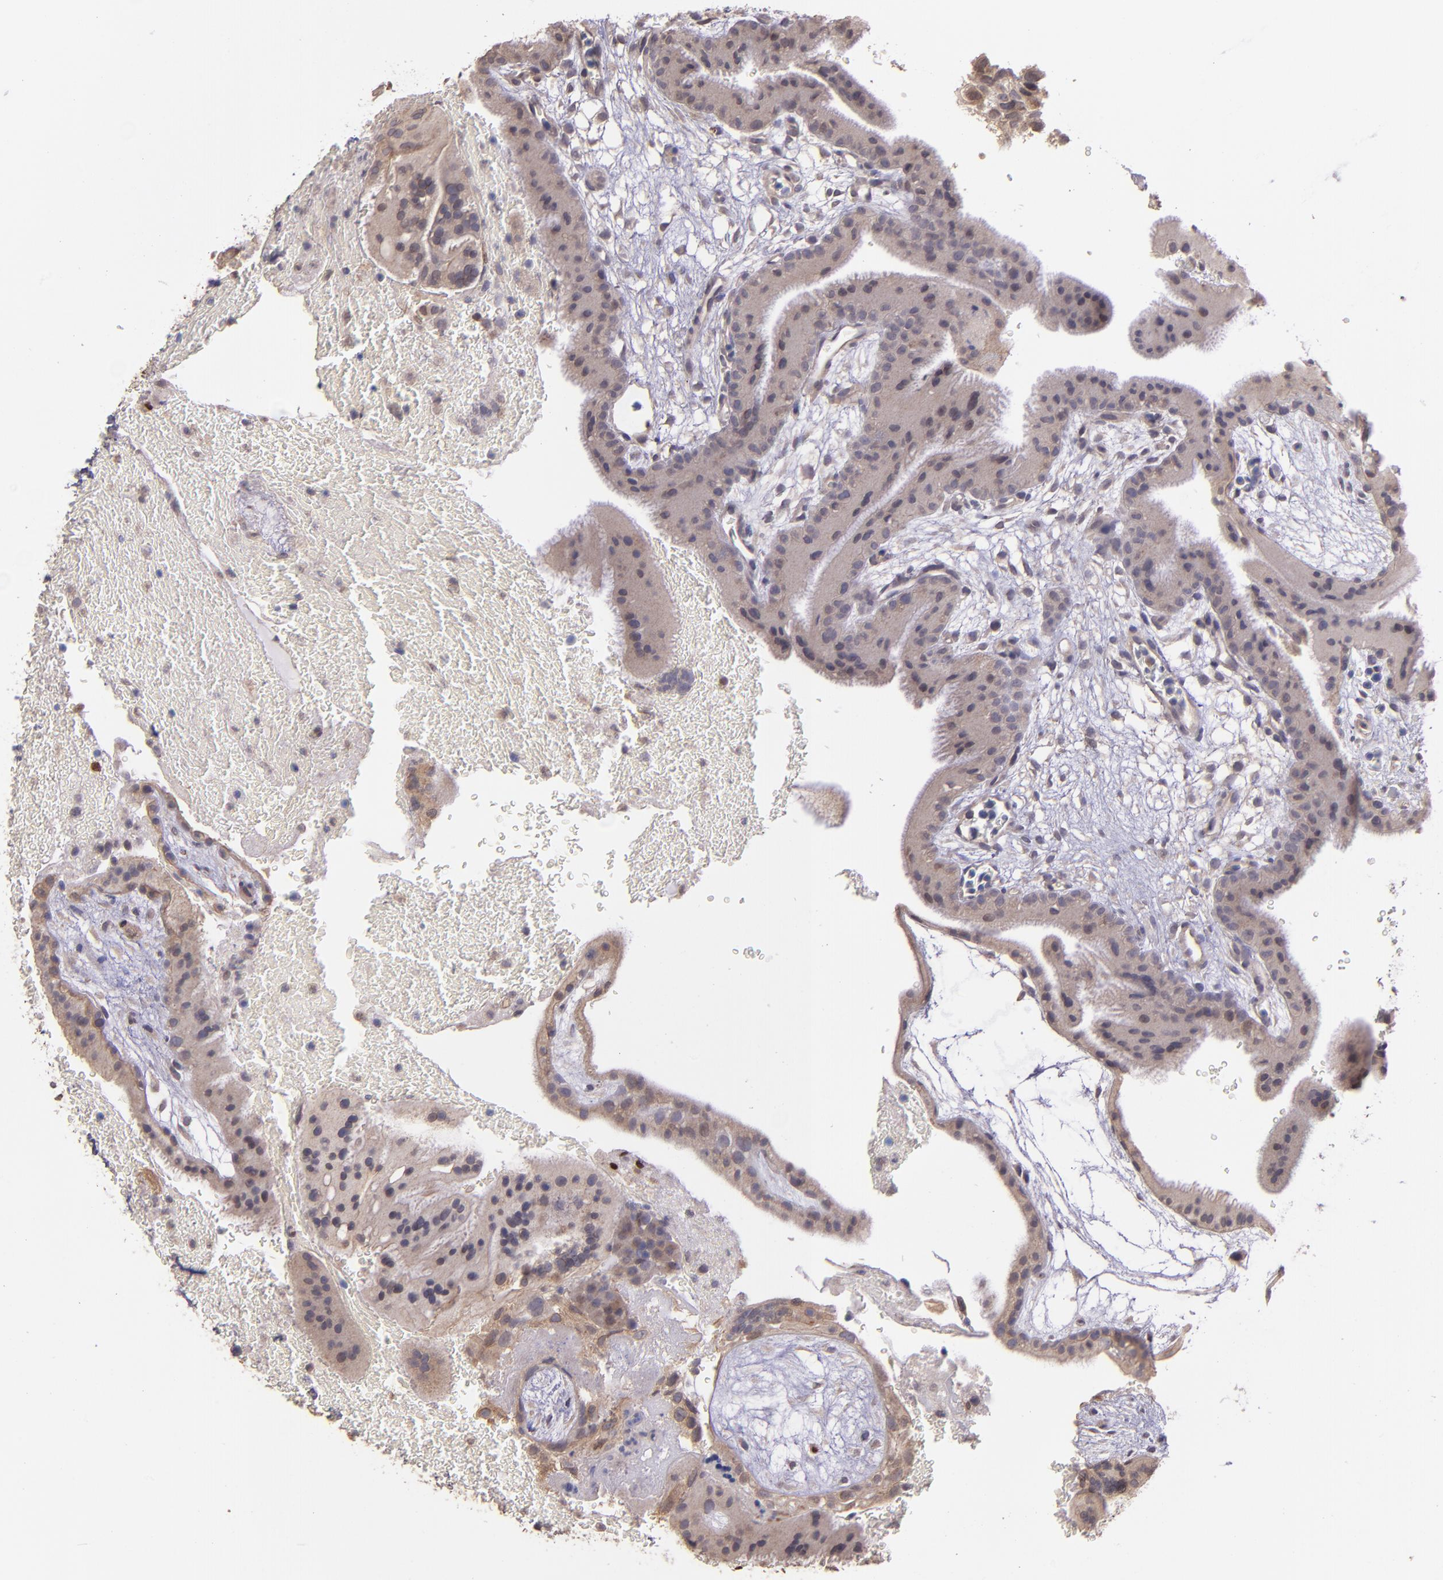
{"staining": {"intensity": "weak", "quantity": "25%-75%", "location": "cytoplasmic/membranous"}, "tissue": "placenta", "cell_type": "Decidual cells", "image_type": "normal", "snomed": [{"axis": "morphology", "description": "Normal tissue, NOS"}, {"axis": "topography", "description": "Placenta"}], "caption": "An image of placenta stained for a protein displays weak cytoplasmic/membranous brown staining in decidual cells.", "gene": "NUP62CL", "patient": {"sex": "female", "age": 19}}